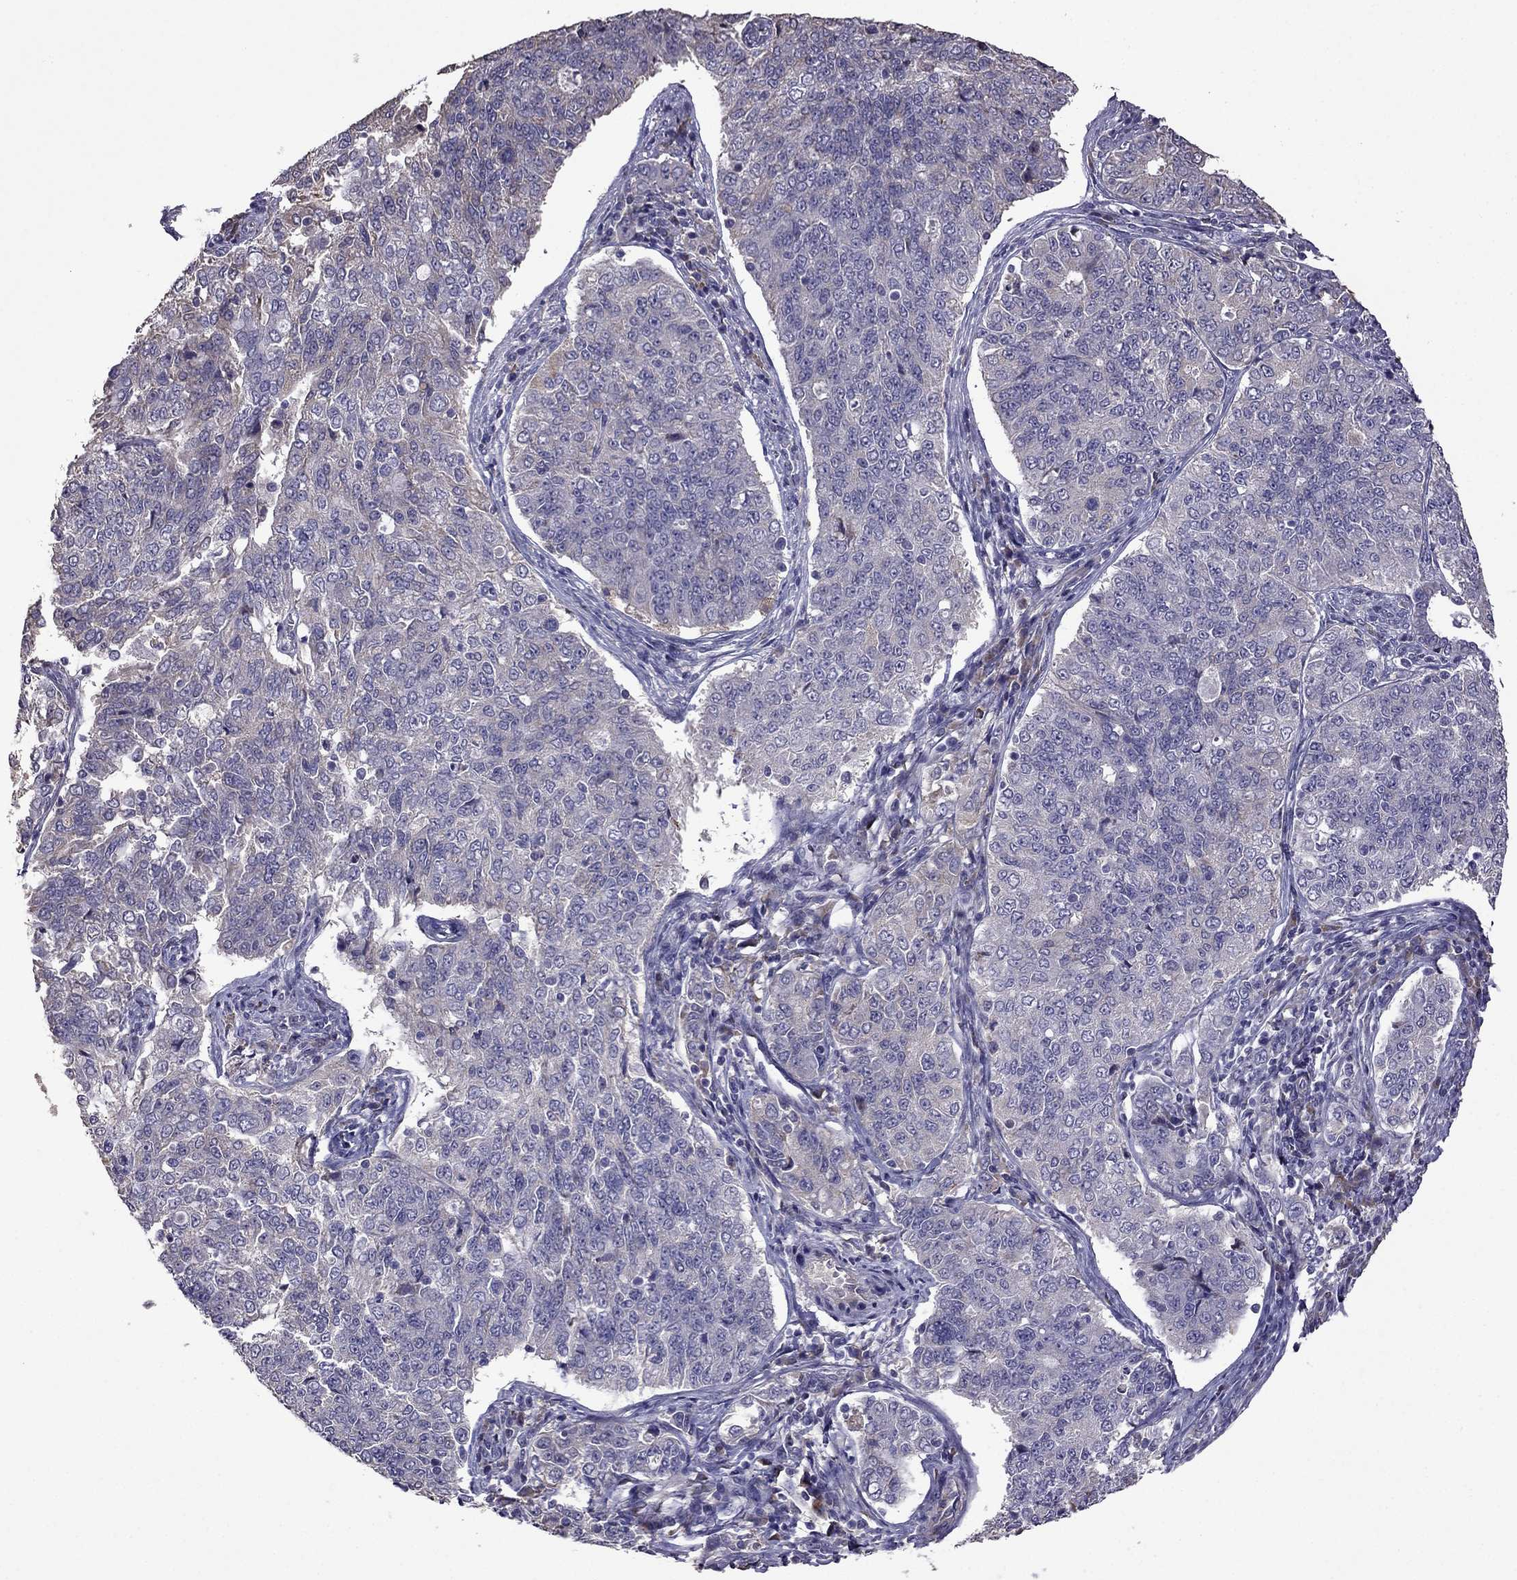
{"staining": {"intensity": "negative", "quantity": "none", "location": "none"}, "tissue": "endometrial cancer", "cell_type": "Tumor cells", "image_type": "cancer", "snomed": [{"axis": "morphology", "description": "Adenocarcinoma, NOS"}, {"axis": "topography", "description": "Endometrium"}], "caption": "An immunohistochemistry photomicrograph of endometrial adenocarcinoma is shown. There is no staining in tumor cells of endometrial adenocarcinoma. Nuclei are stained in blue.", "gene": "CDH9", "patient": {"sex": "female", "age": 43}}